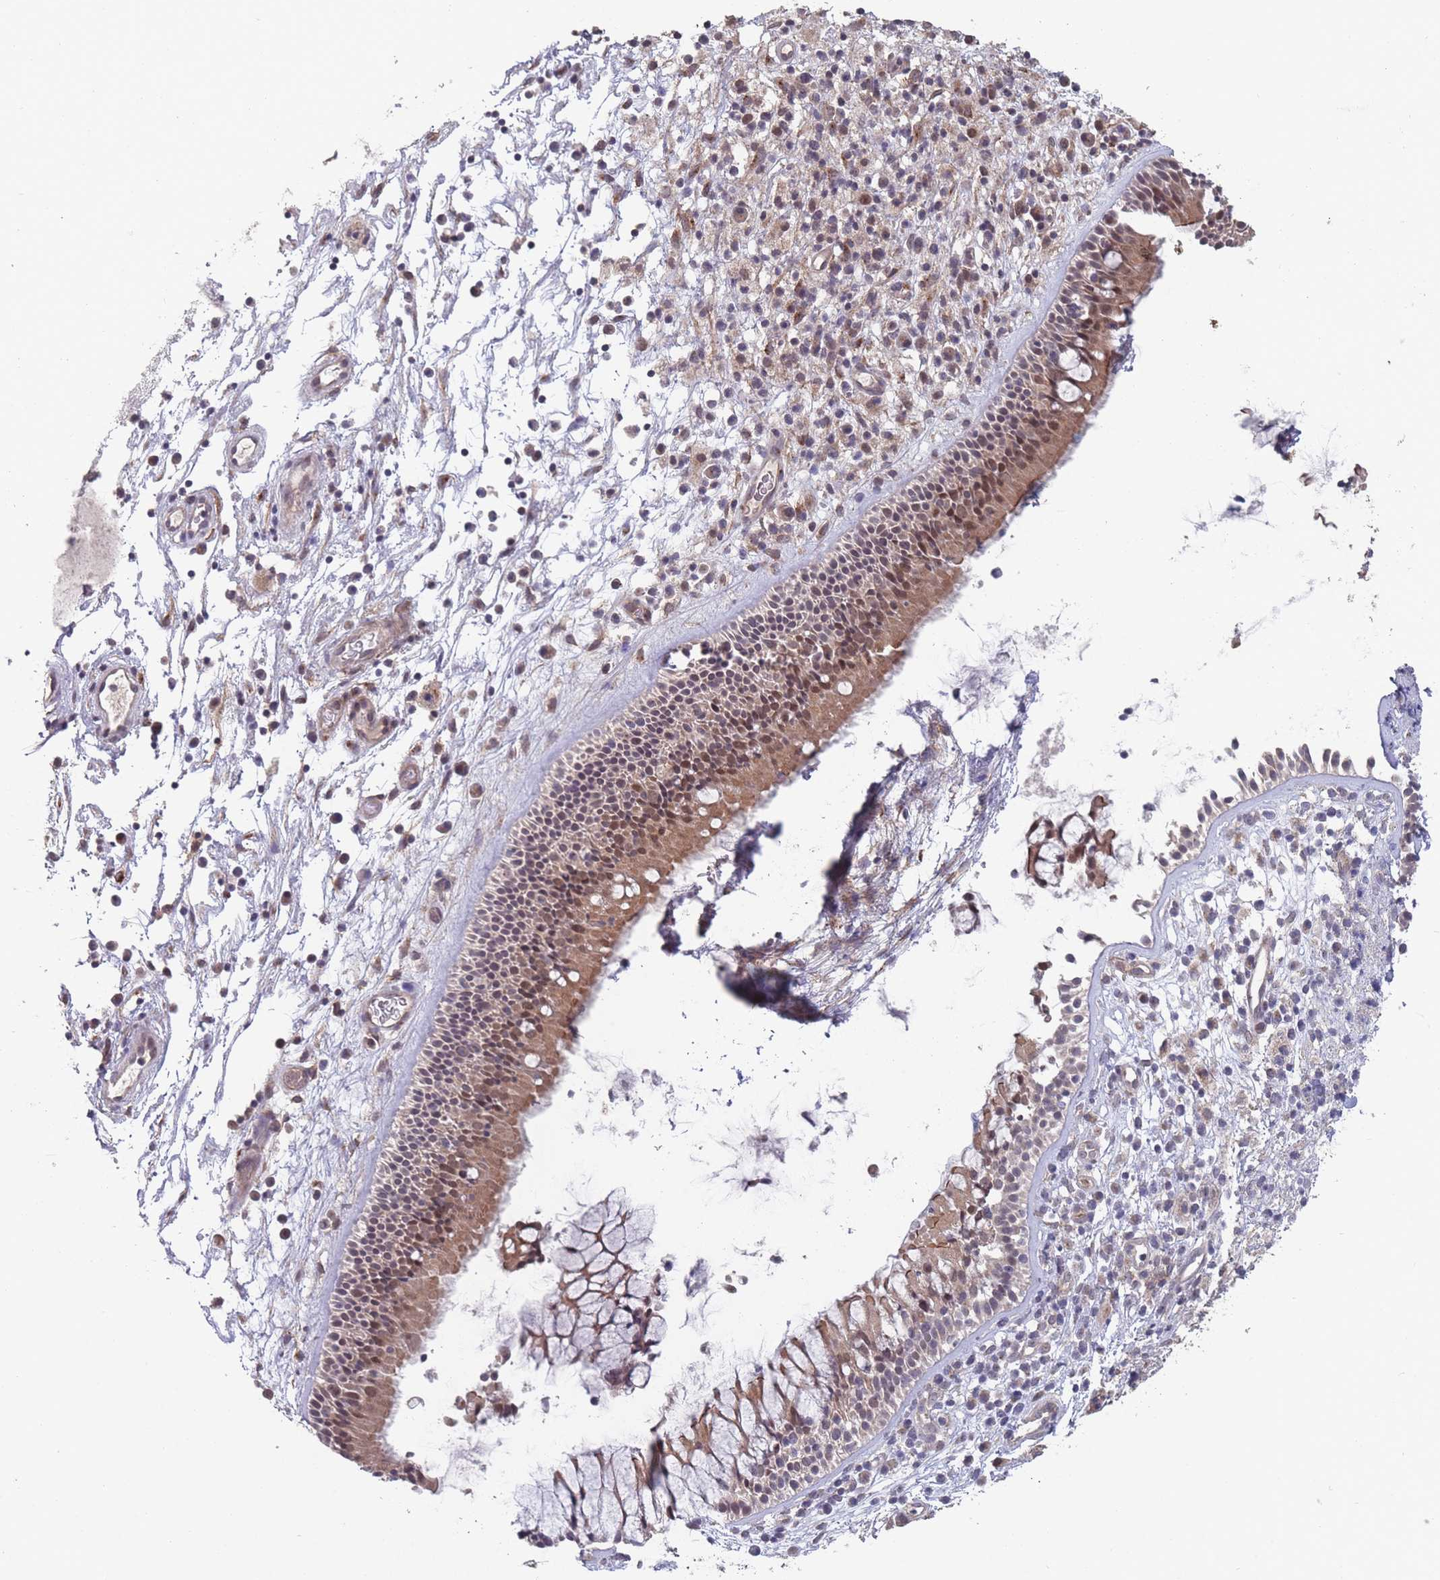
{"staining": {"intensity": "moderate", "quantity": ">75%", "location": "cytoplasmic/membranous,nuclear"}, "tissue": "nasopharynx", "cell_type": "Respiratory epithelial cells", "image_type": "normal", "snomed": [{"axis": "morphology", "description": "Normal tissue, NOS"}, {"axis": "topography", "description": "Nasopharynx"}], "caption": "Respiratory epithelial cells show medium levels of moderate cytoplasmic/membranous,nuclear positivity in about >75% of cells in benign human nasopharynx.", "gene": "CNTRL", "patient": {"sex": "male", "age": 63}}